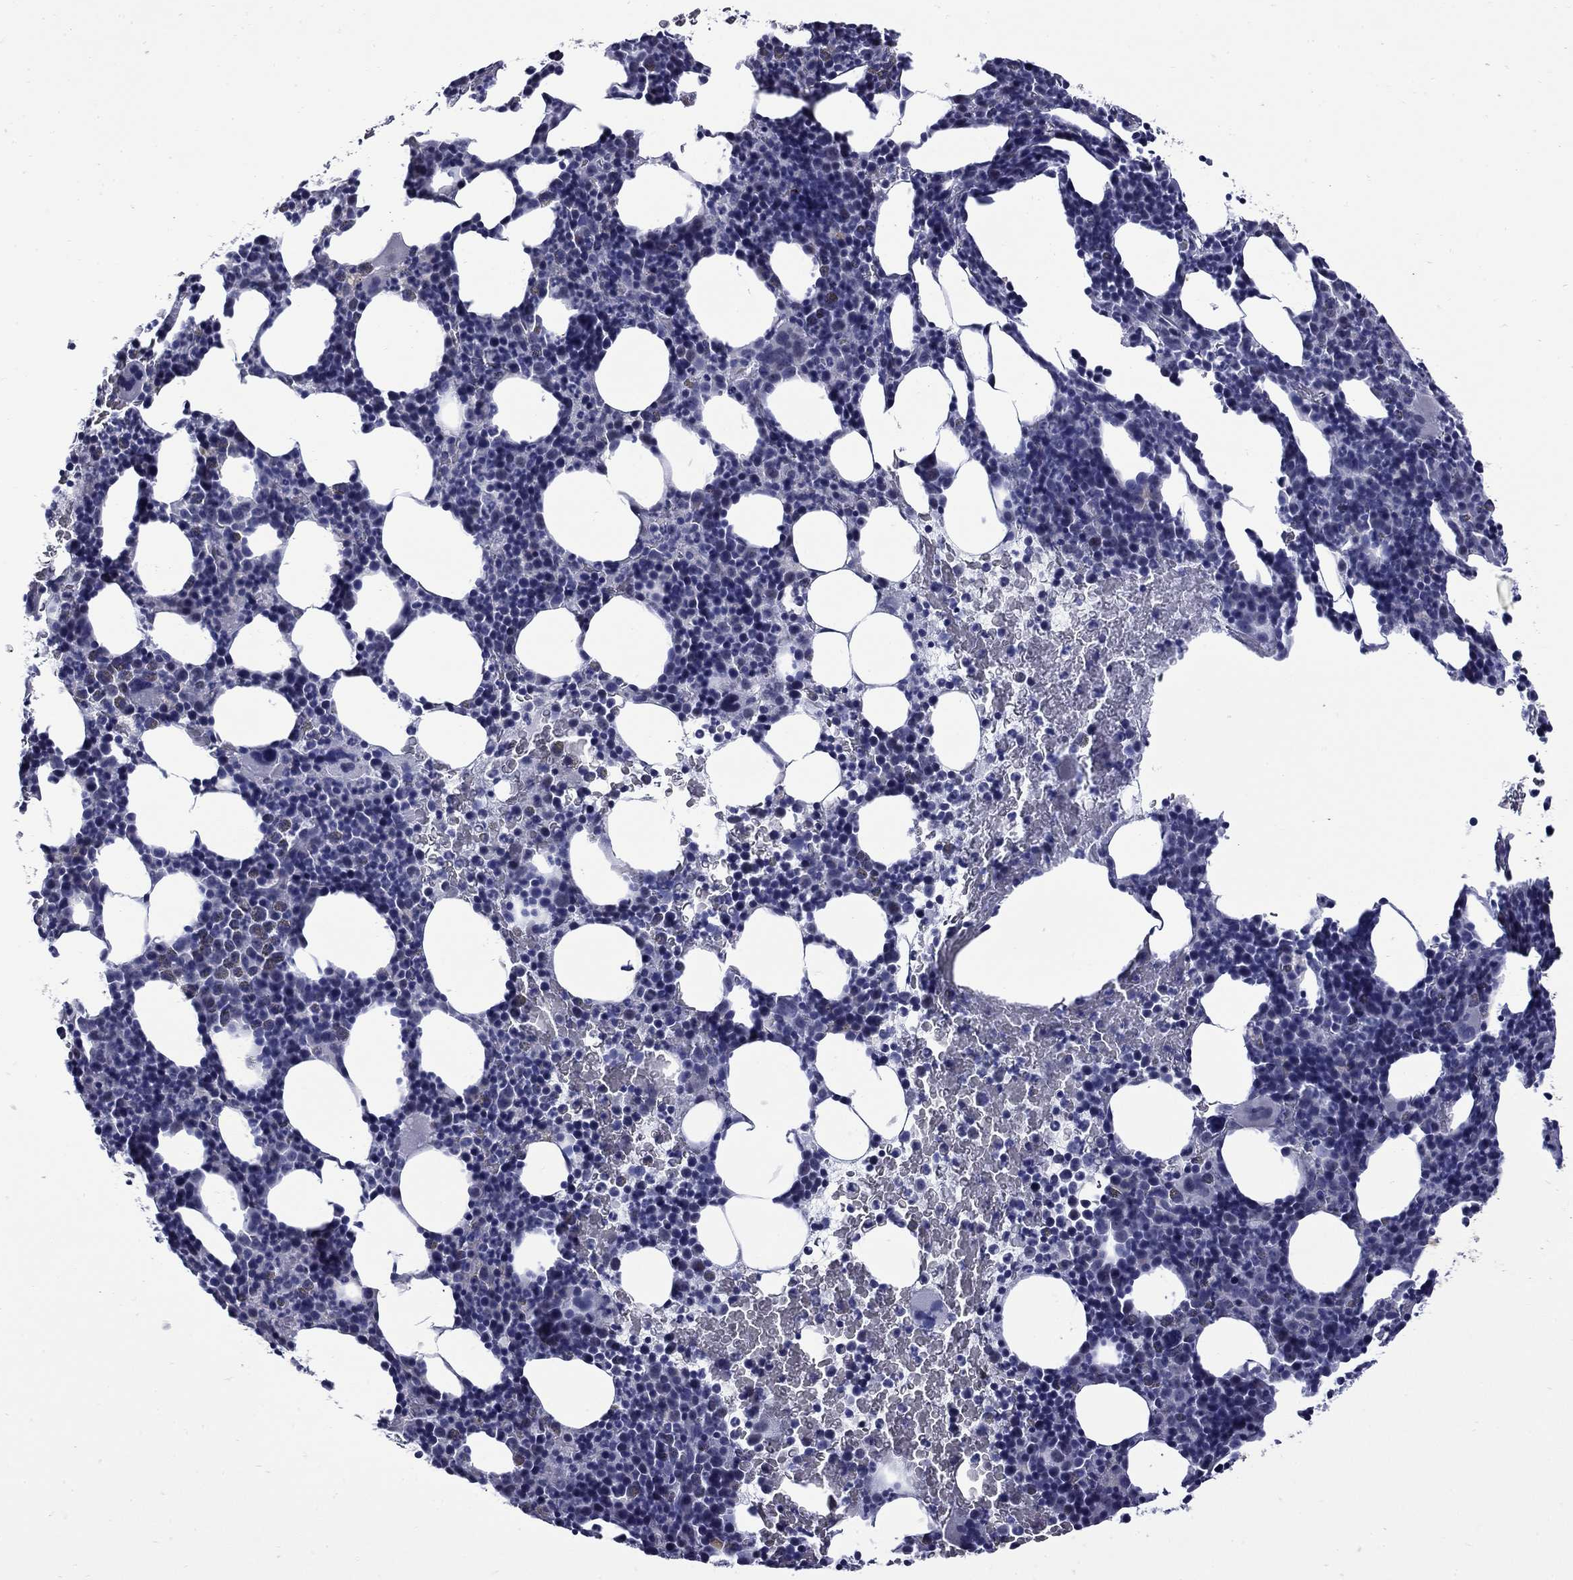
{"staining": {"intensity": "negative", "quantity": "none", "location": "none"}, "tissue": "bone marrow", "cell_type": "Hematopoietic cells", "image_type": "normal", "snomed": [{"axis": "morphology", "description": "Normal tissue, NOS"}, {"axis": "topography", "description": "Bone marrow"}], "caption": "A photomicrograph of human bone marrow is negative for staining in hematopoietic cells. The staining is performed using DAB (3,3'-diaminobenzidine) brown chromogen with nuclei counter-stained in using hematoxylin.", "gene": "MGARP", "patient": {"sex": "male", "age": 72}}